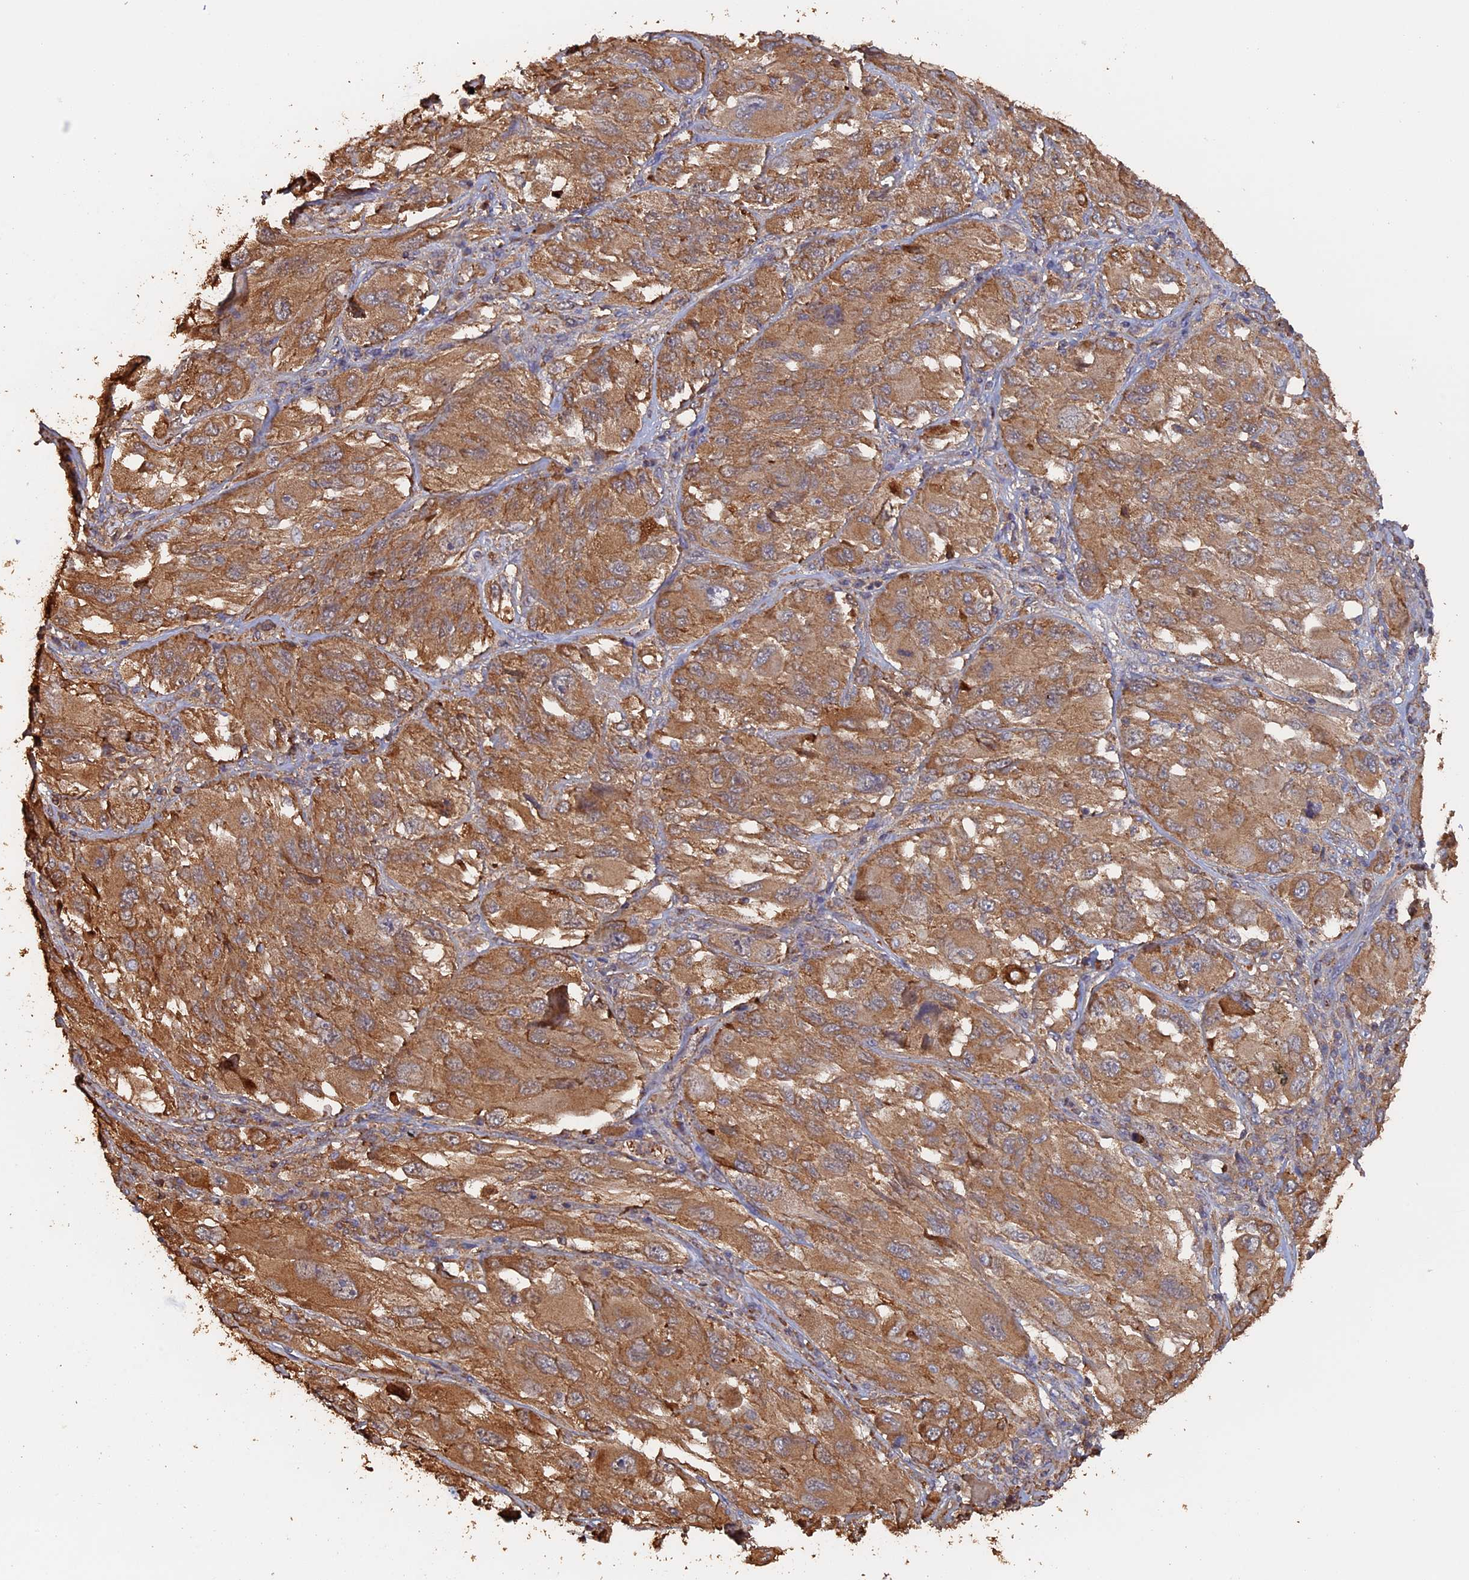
{"staining": {"intensity": "moderate", "quantity": ">75%", "location": "cytoplasmic/membranous"}, "tissue": "melanoma", "cell_type": "Tumor cells", "image_type": "cancer", "snomed": [{"axis": "morphology", "description": "Malignant melanoma, NOS"}, {"axis": "topography", "description": "Skin"}], "caption": "Protein staining of melanoma tissue demonstrates moderate cytoplasmic/membranous positivity in approximately >75% of tumor cells.", "gene": "PIGQ", "patient": {"sex": "female", "age": 91}}